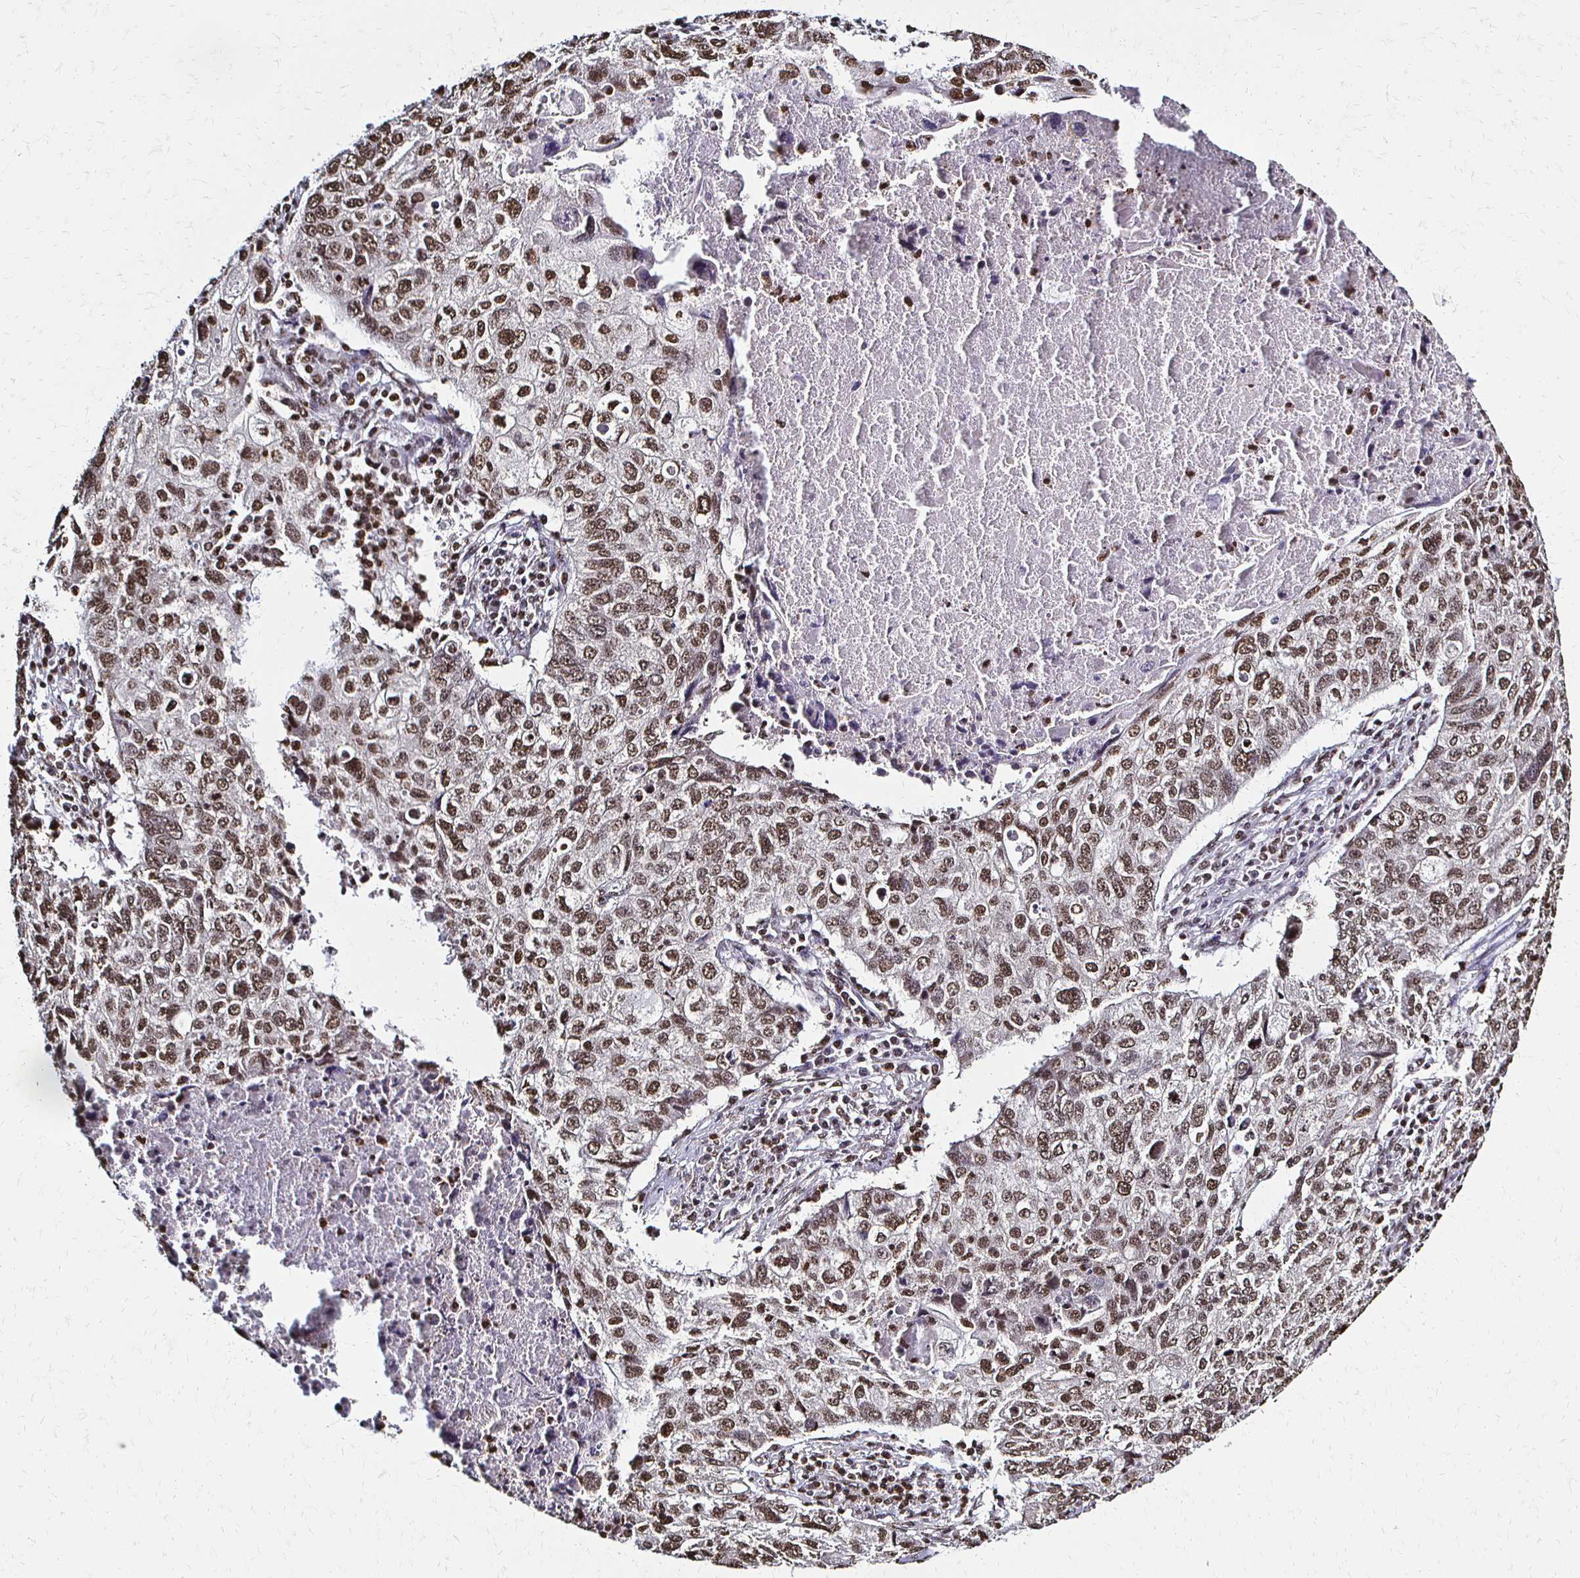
{"staining": {"intensity": "moderate", "quantity": ">75%", "location": "nuclear"}, "tissue": "lung cancer", "cell_type": "Tumor cells", "image_type": "cancer", "snomed": [{"axis": "morphology", "description": "Normal morphology"}, {"axis": "morphology", "description": "Aneuploidy"}, {"axis": "morphology", "description": "Squamous cell carcinoma, NOS"}, {"axis": "topography", "description": "Lymph node"}, {"axis": "topography", "description": "Lung"}], "caption": "Immunohistochemistry of lung cancer (aneuploidy) demonstrates medium levels of moderate nuclear positivity in about >75% of tumor cells.", "gene": "HOXA9", "patient": {"sex": "female", "age": 76}}